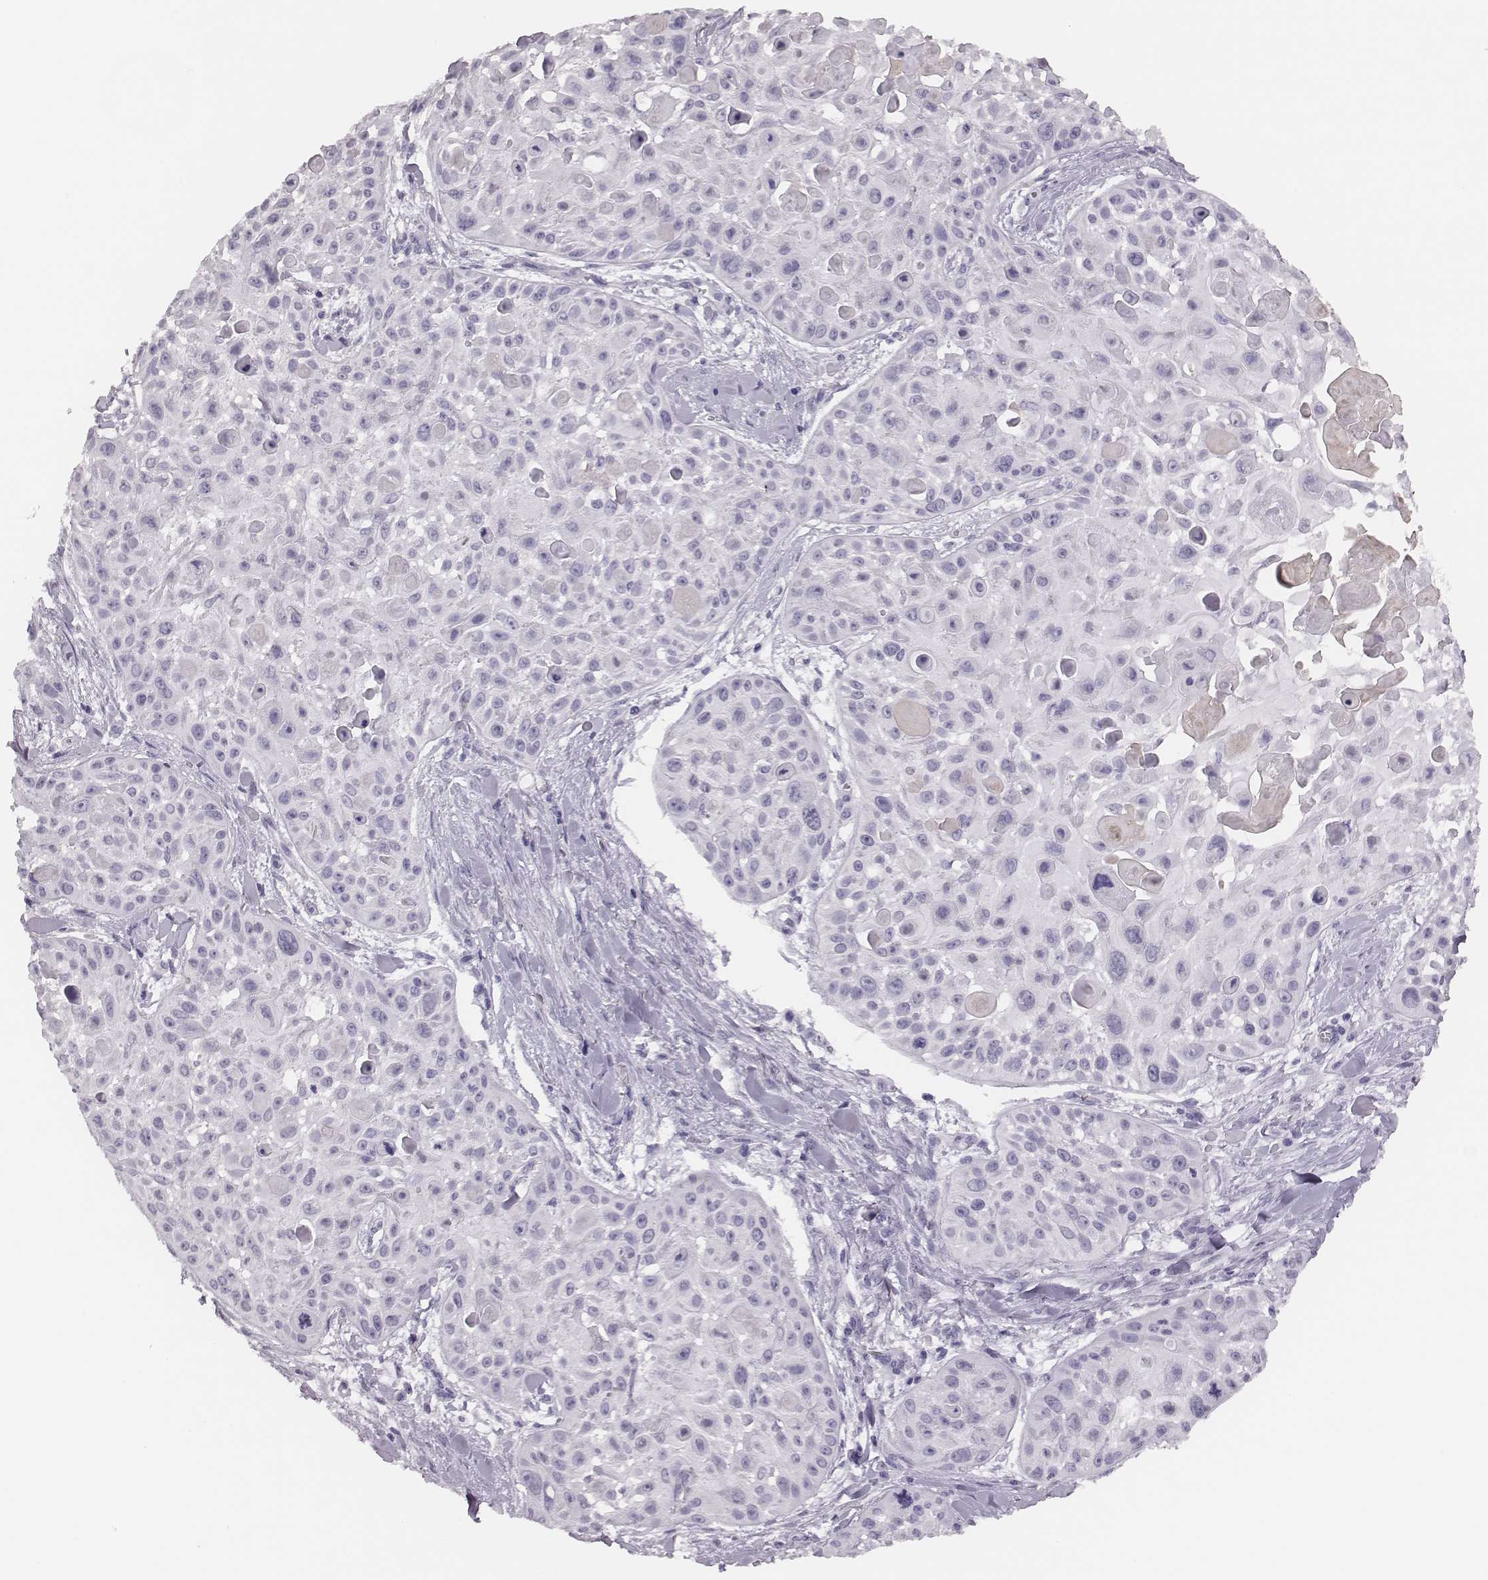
{"staining": {"intensity": "negative", "quantity": "none", "location": "none"}, "tissue": "skin cancer", "cell_type": "Tumor cells", "image_type": "cancer", "snomed": [{"axis": "morphology", "description": "Squamous cell carcinoma, NOS"}, {"axis": "topography", "description": "Skin"}, {"axis": "topography", "description": "Anal"}], "caption": "DAB immunohistochemical staining of skin squamous cell carcinoma exhibits no significant positivity in tumor cells. The staining is performed using DAB brown chromogen with nuclei counter-stained in using hematoxylin.", "gene": "H1-6", "patient": {"sex": "female", "age": 75}}